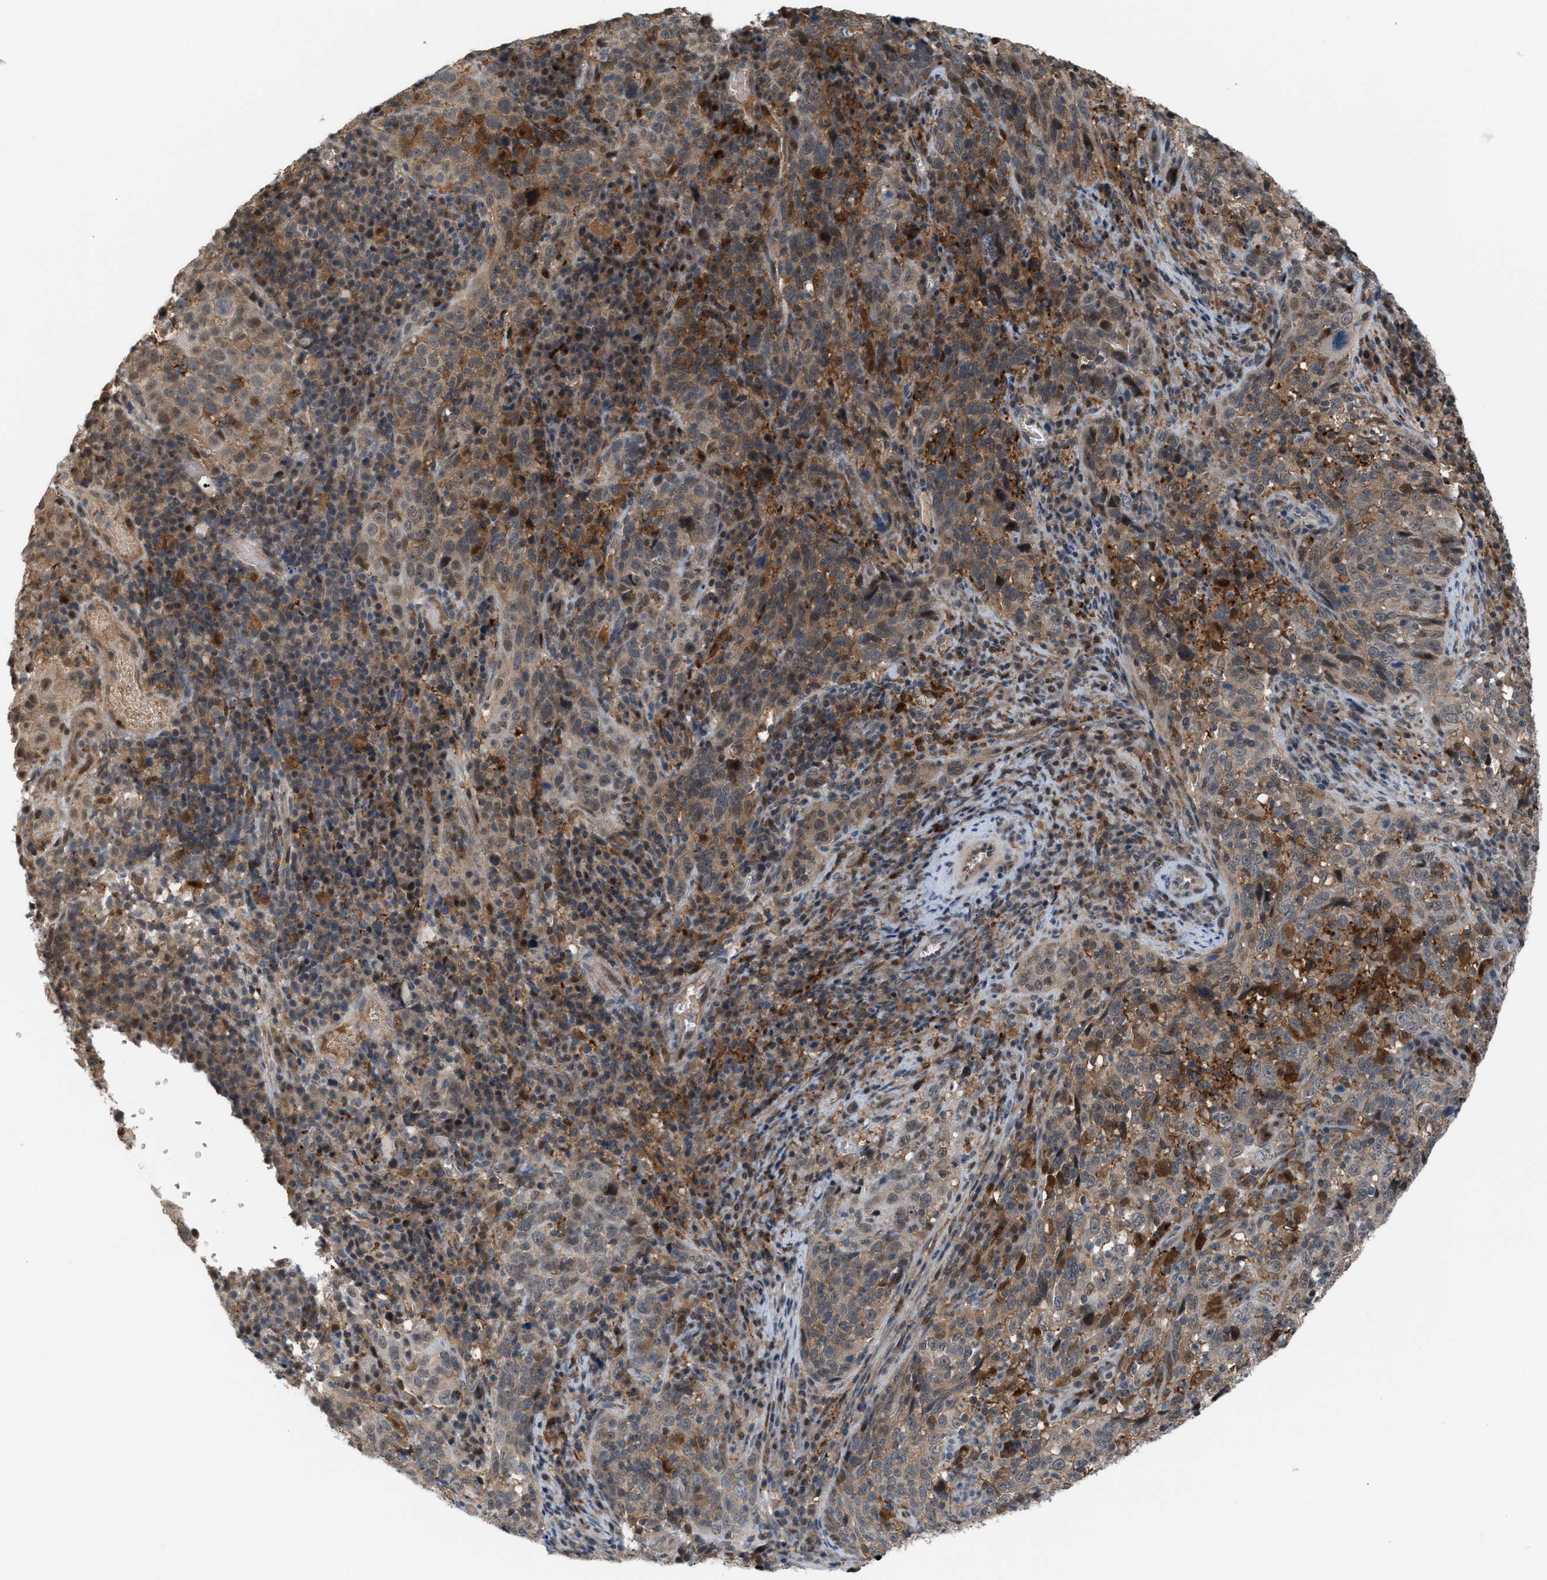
{"staining": {"intensity": "moderate", "quantity": ">75%", "location": "cytoplasmic/membranous"}, "tissue": "cervical cancer", "cell_type": "Tumor cells", "image_type": "cancer", "snomed": [{"axis": "morphology", "description": "Squamous cell carcinoma, NOS"}, {"axis": "topography", "description": "Cervix"}], "caption": "The histopathology image reveals a brown stain indicating the presence of a protein in the cytoplasmic/membranous of tumor cells in cervical cancer.", "gene": "RFFL", "patient": {"sex": "female", "age": 46}}